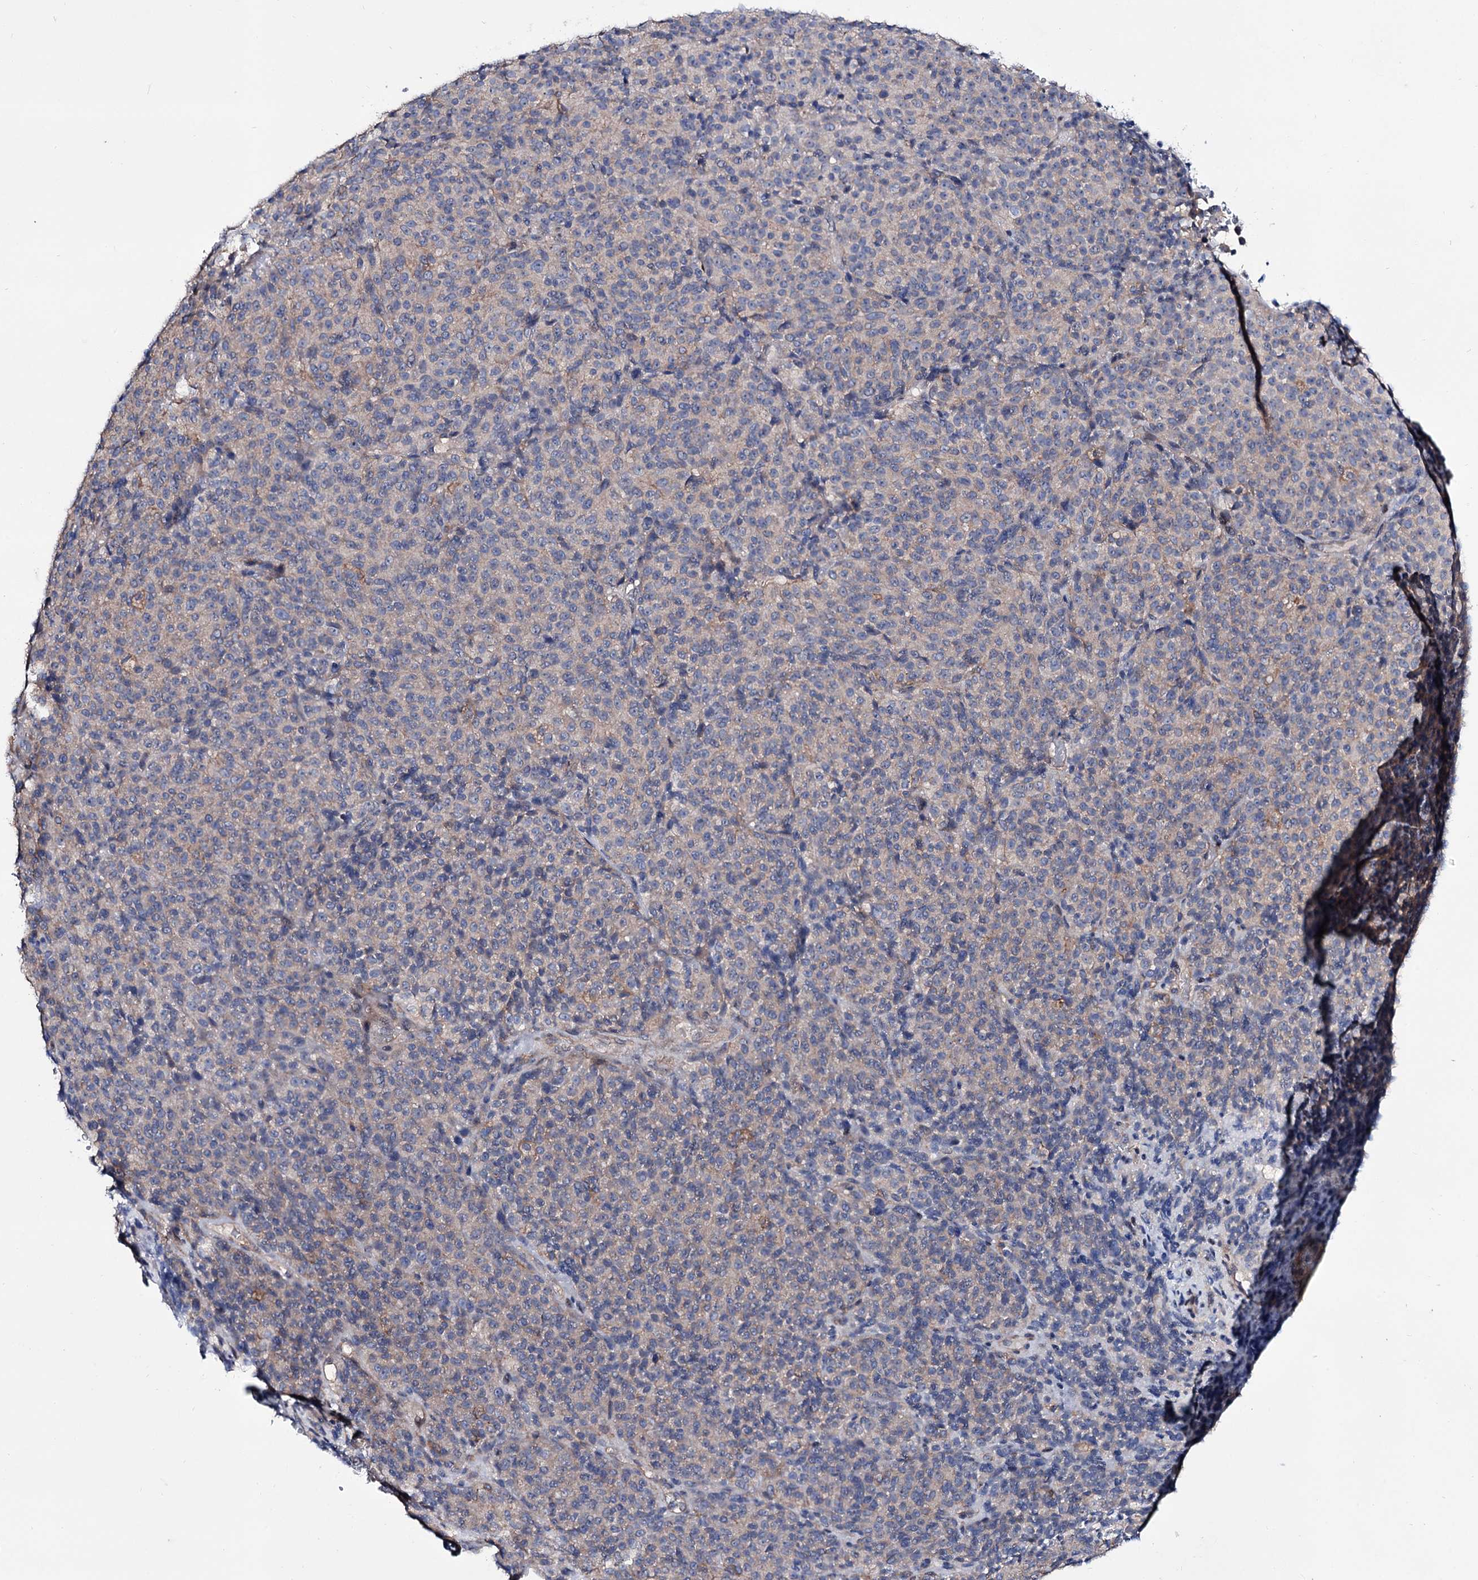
{"staining": {"intensity": "negative", "quantity": "none", "location": "none"}, "tissue": "melanoma", "cell_type": "Tumor cells", "image_type": "cancer", "snomed": [{"axis": "morphology", "description": "Malignant melanoma, Metastatic site"}, {"axis": "topography", "description": "Brain"}], "caption": "Histopathology image shows no significant protein positivity in tumor cells of malignant melanoma (metastatic site). Nuclei are stained in blue.", "gene": "SEC24A", "patient": {"sex": "female", "age": 56}}